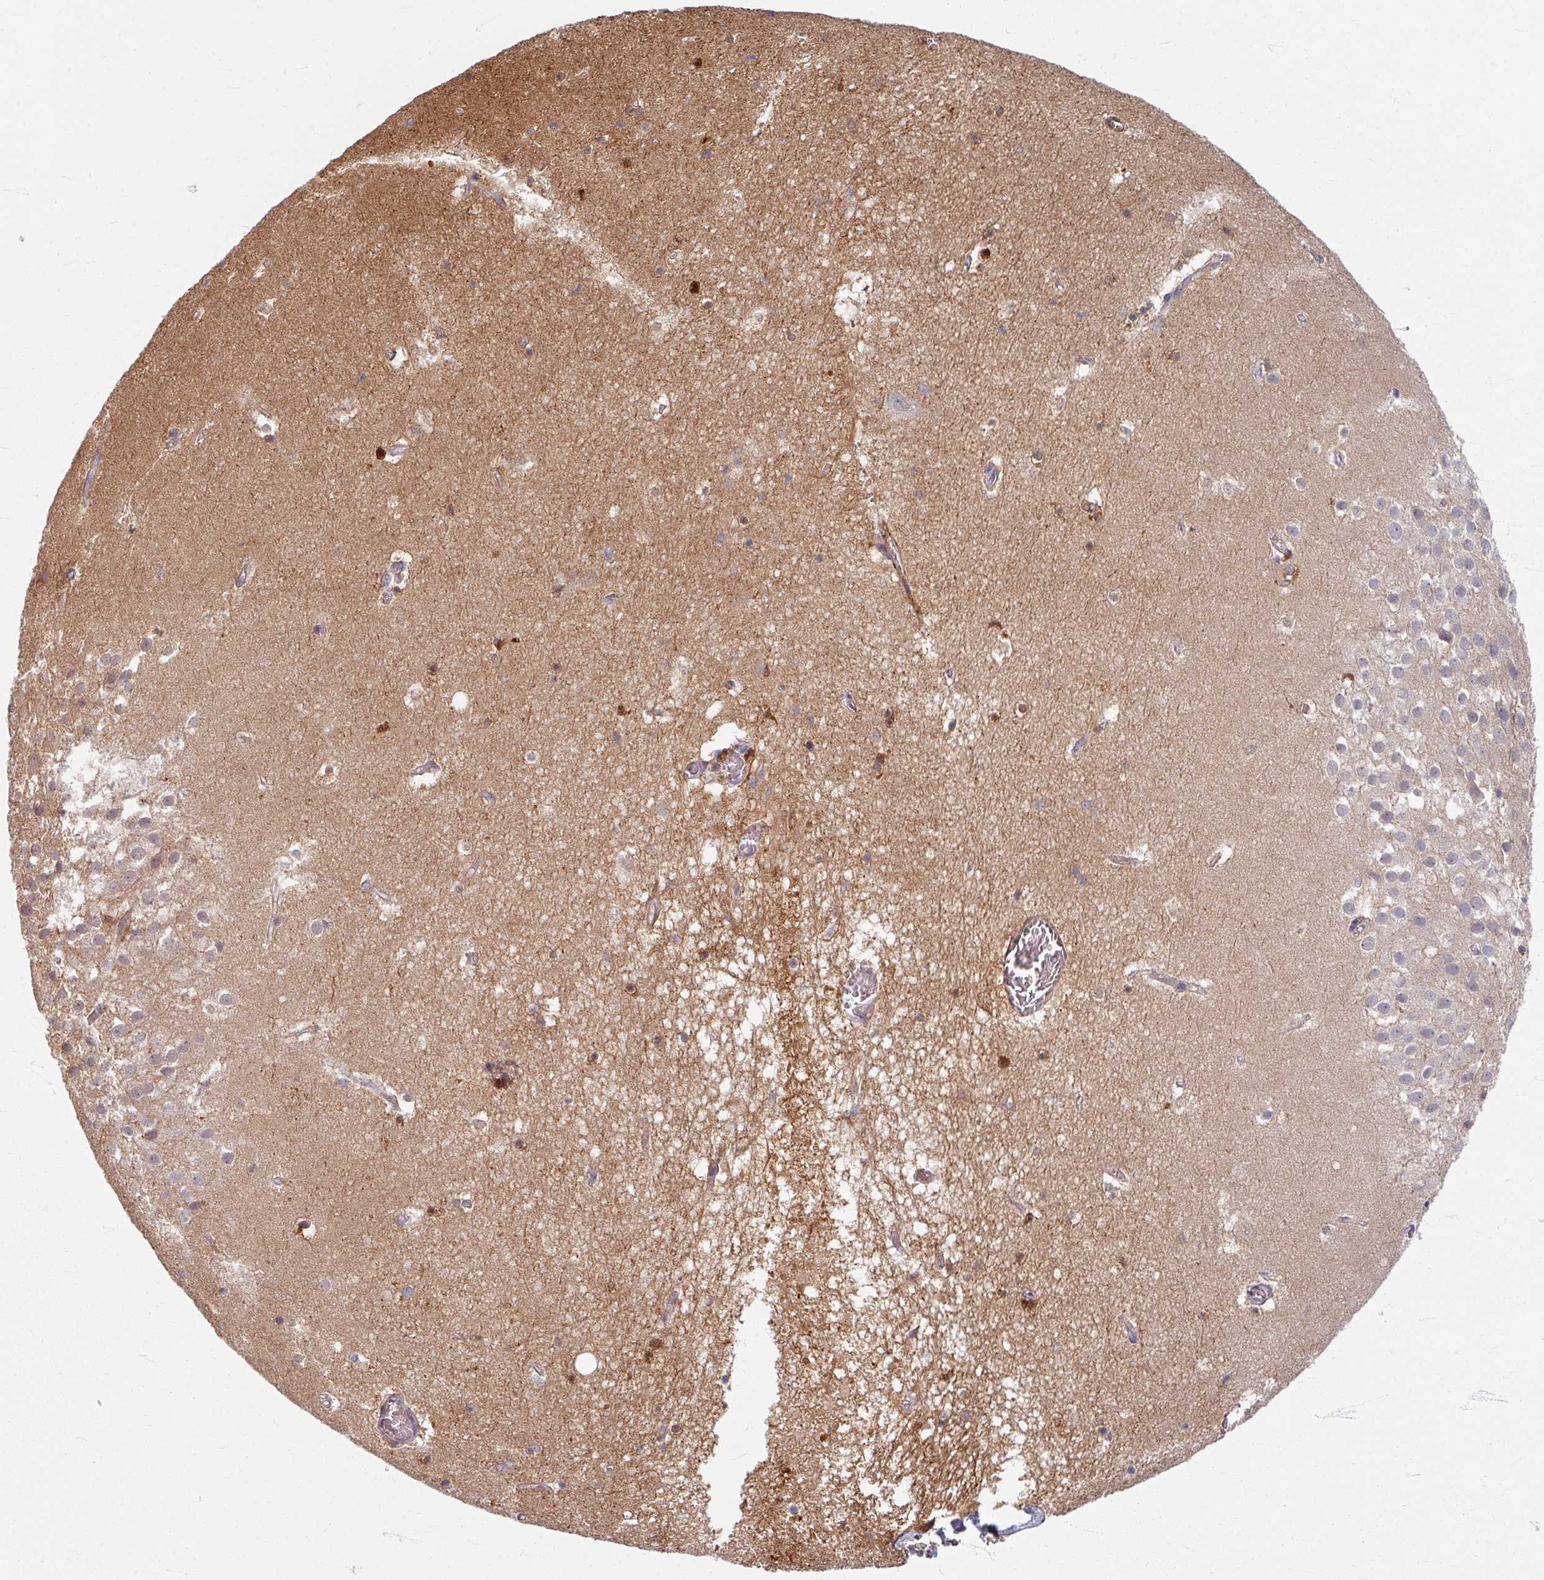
{"staining": {"intensity": "moderate", "quantity": "<25%", "location": "cytoplasmic/membranous,nuclear"}, "tissue": "hippocampus", "cell_type": "Glial cells", "image_type": "normal", "snomed": [{"axis": "morphology", "description": "Normal tissue, NOS"}, {"axis": "topography", "description": "Hippocampus"}], "caption": "Normal hippocampus demonstrates moderate cytoplasmic/membranous,nuclear expression in about <25% of glial cells, visualized by immunohistochemistry. (Brightfield microscopy of DAB IHC at high magnification).", "gene": "GABARAPL1", "patient": {"sex": "female", "age": 52}}